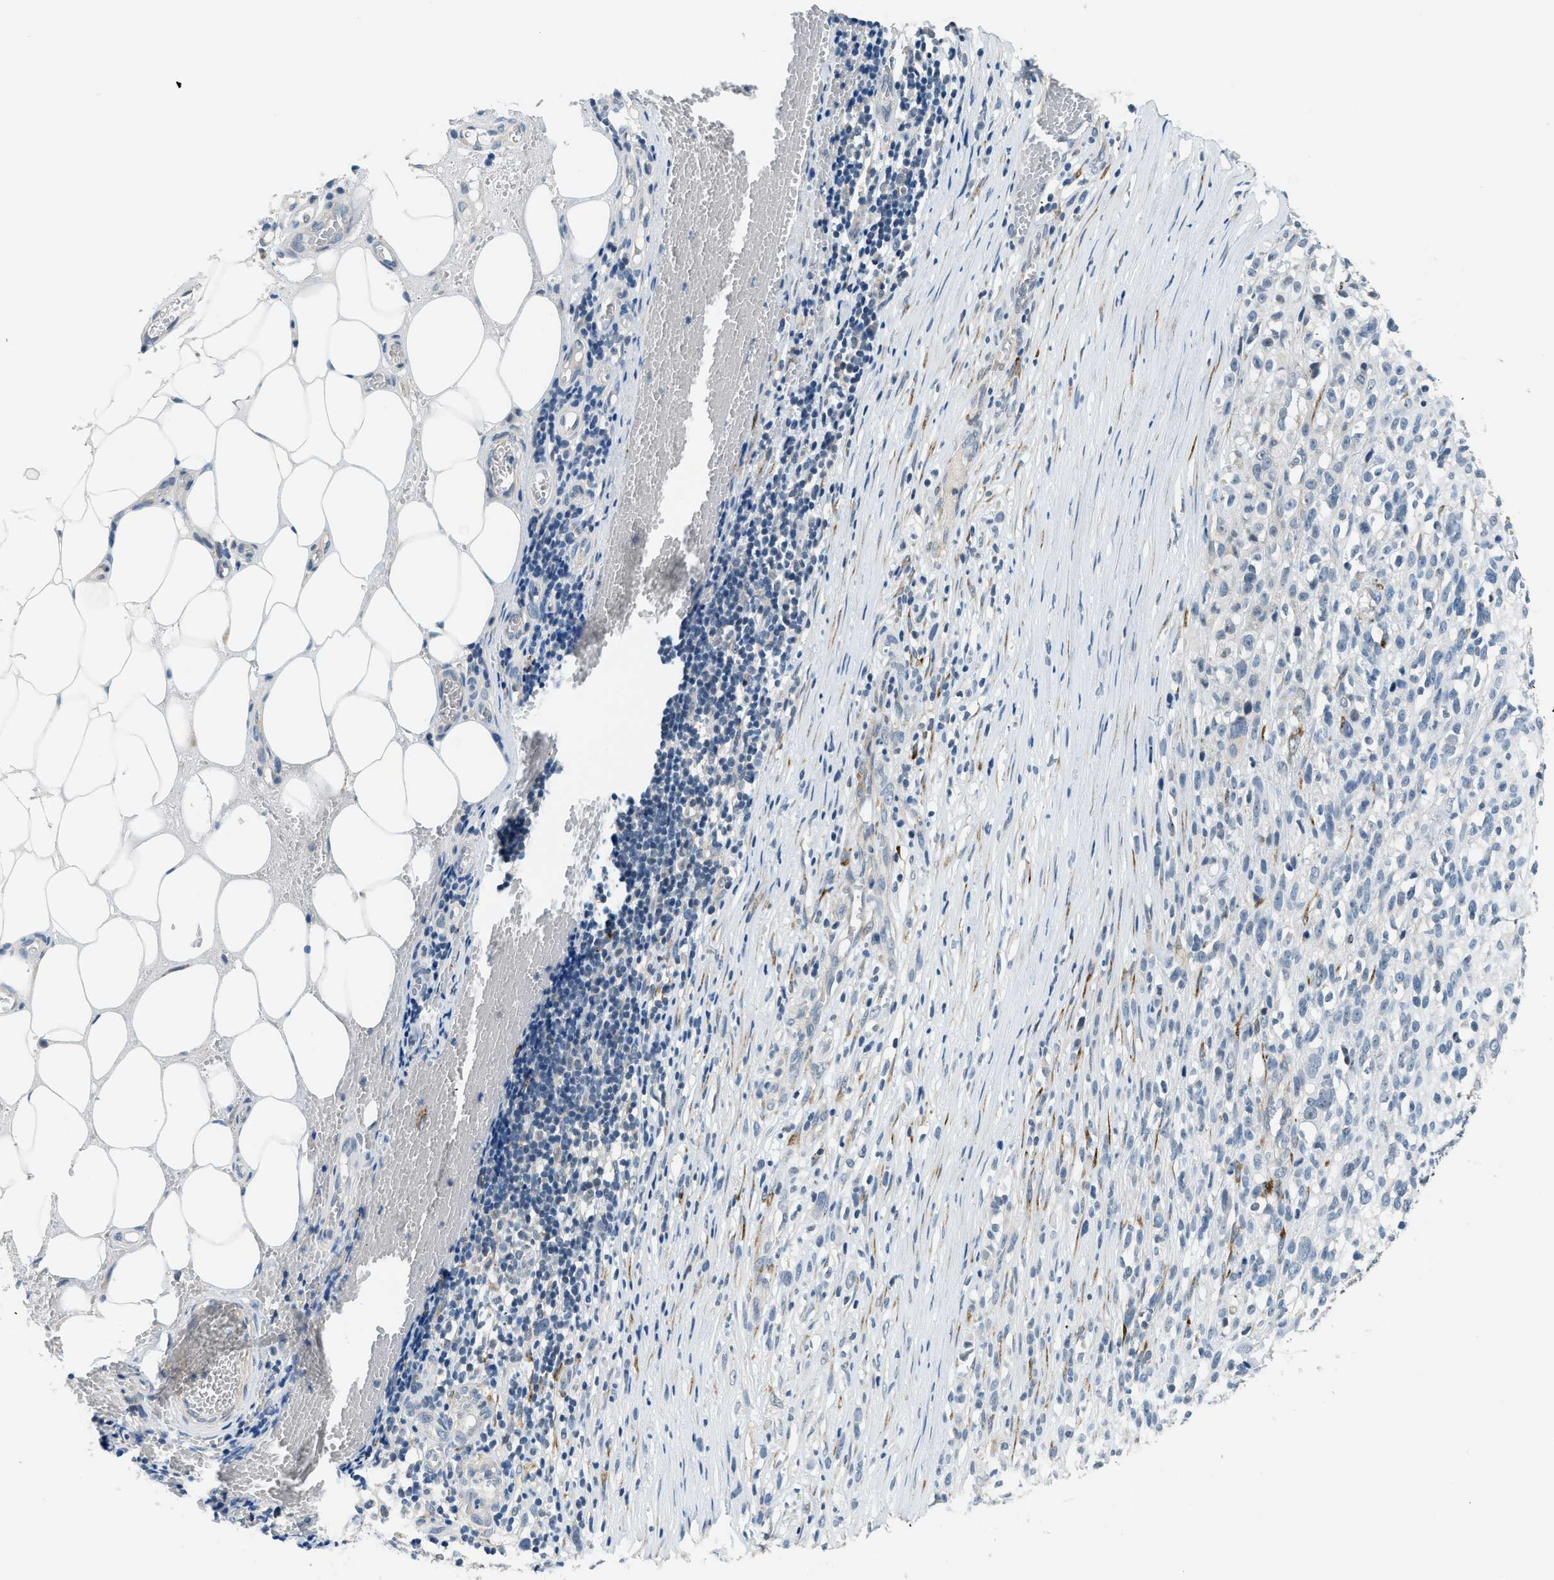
{"staining": {"intensity": "negative", "quantity": "none", "location": "none"}, "tissue": "melanoma", "cell_type": "Tumor cells", "image_type": "cancer", "snomed": [{"axis": "morphology", "description": "Malignant melanoma, NOS"}, {"axis": "topography", "description": "Skin"}], "caption": "An immunohistochemistry (IHC) micrograph of malignant melanoma is shown. There is no staining in tumor cells of malignant melanoma.", "gene": "TMEM154", "patient": {"sex": "female", "age": 55}}